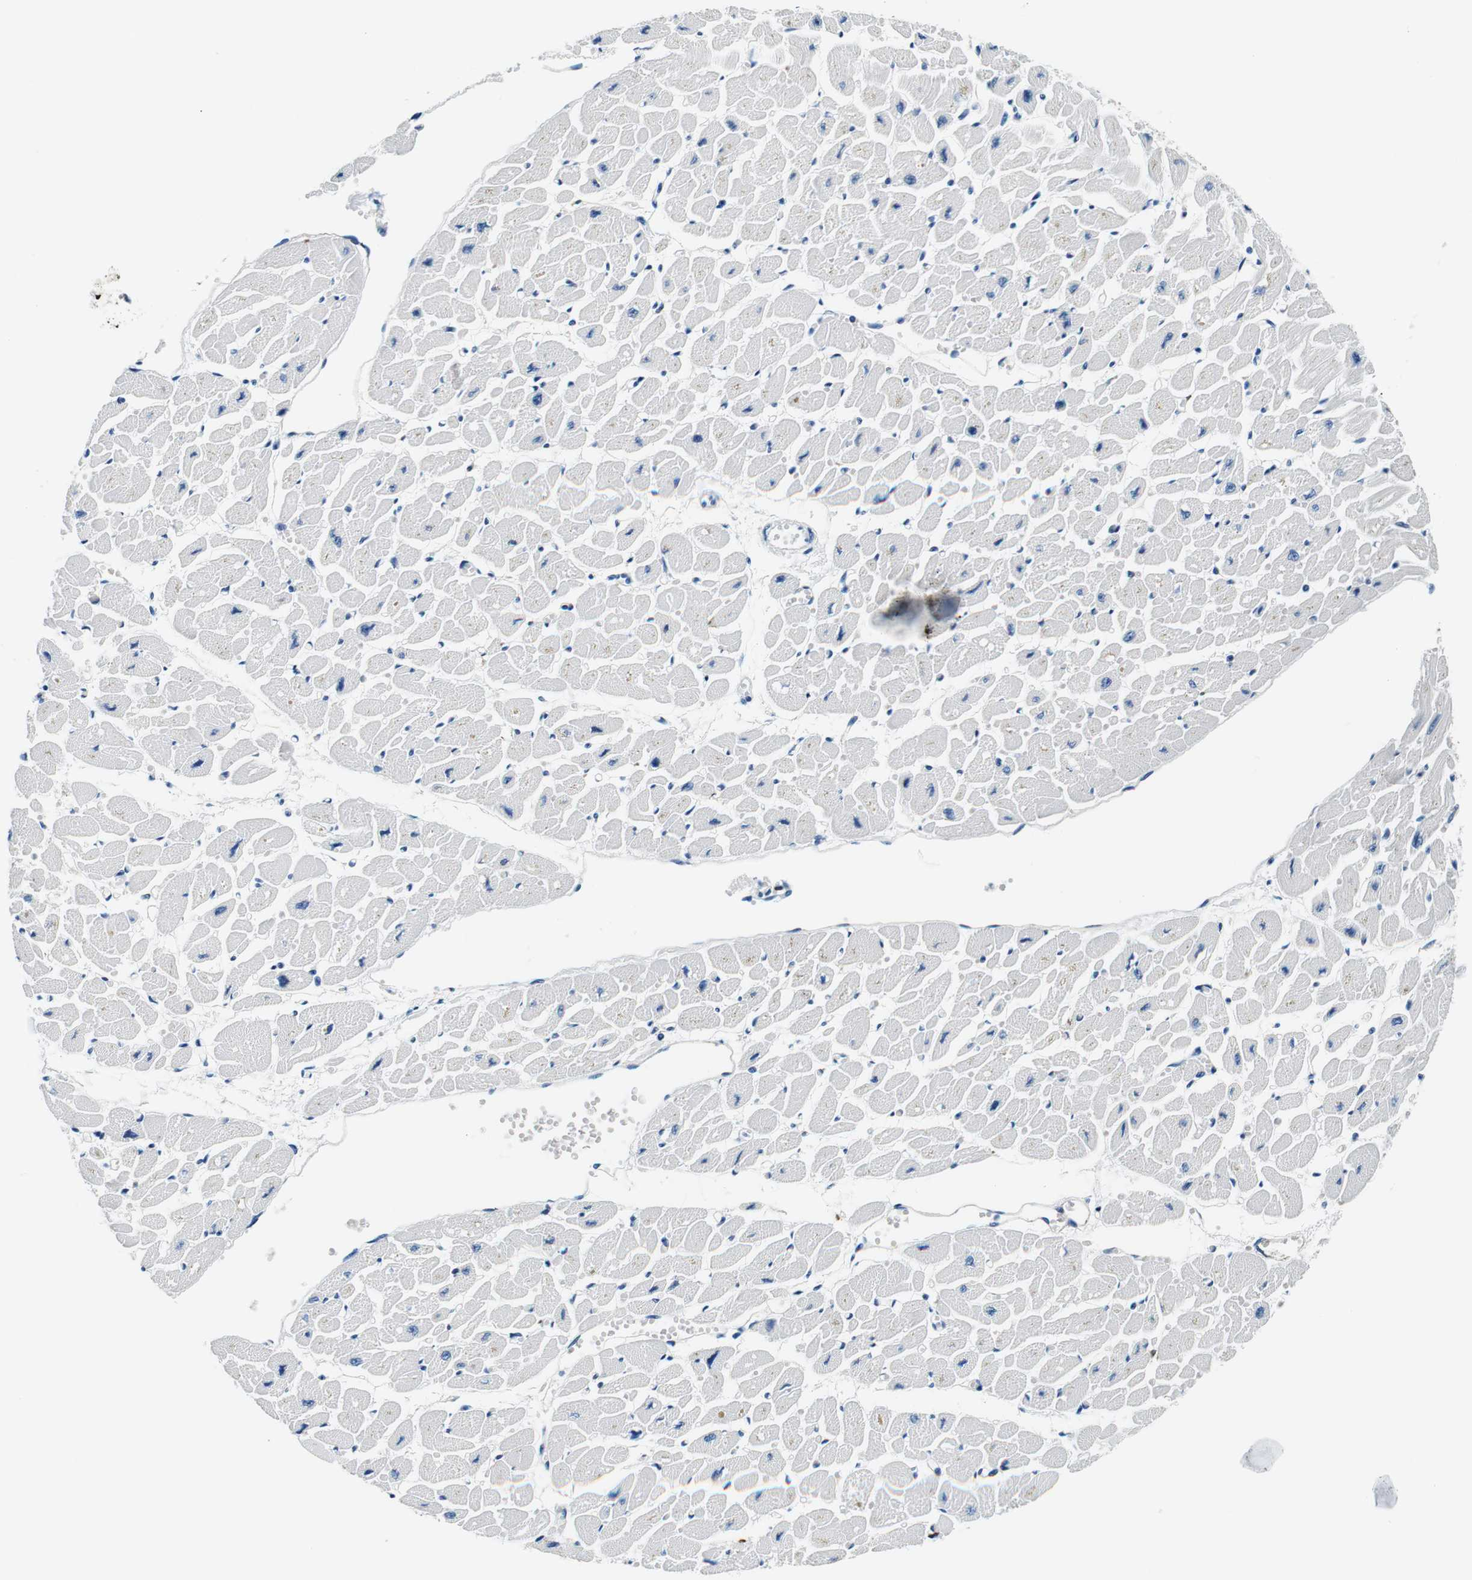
{"staining": {"intensity": "negative", "quantity": "none", "location": "none"}, "tissue": "heart muscle", "cell_type": "Cardiomyocytes", "image_type": "normal", "snomed": [{"axis": "morphology", "description": "Normal tissue, NOS"}, {"axis": "topography", "description": "Heart"}], "caption": "This is an IHC image of benign human heart muscle. There is no positivity in cardiomyocytes.", "gene": "HLA", "patient": {"sex": "female", "age": 54}}